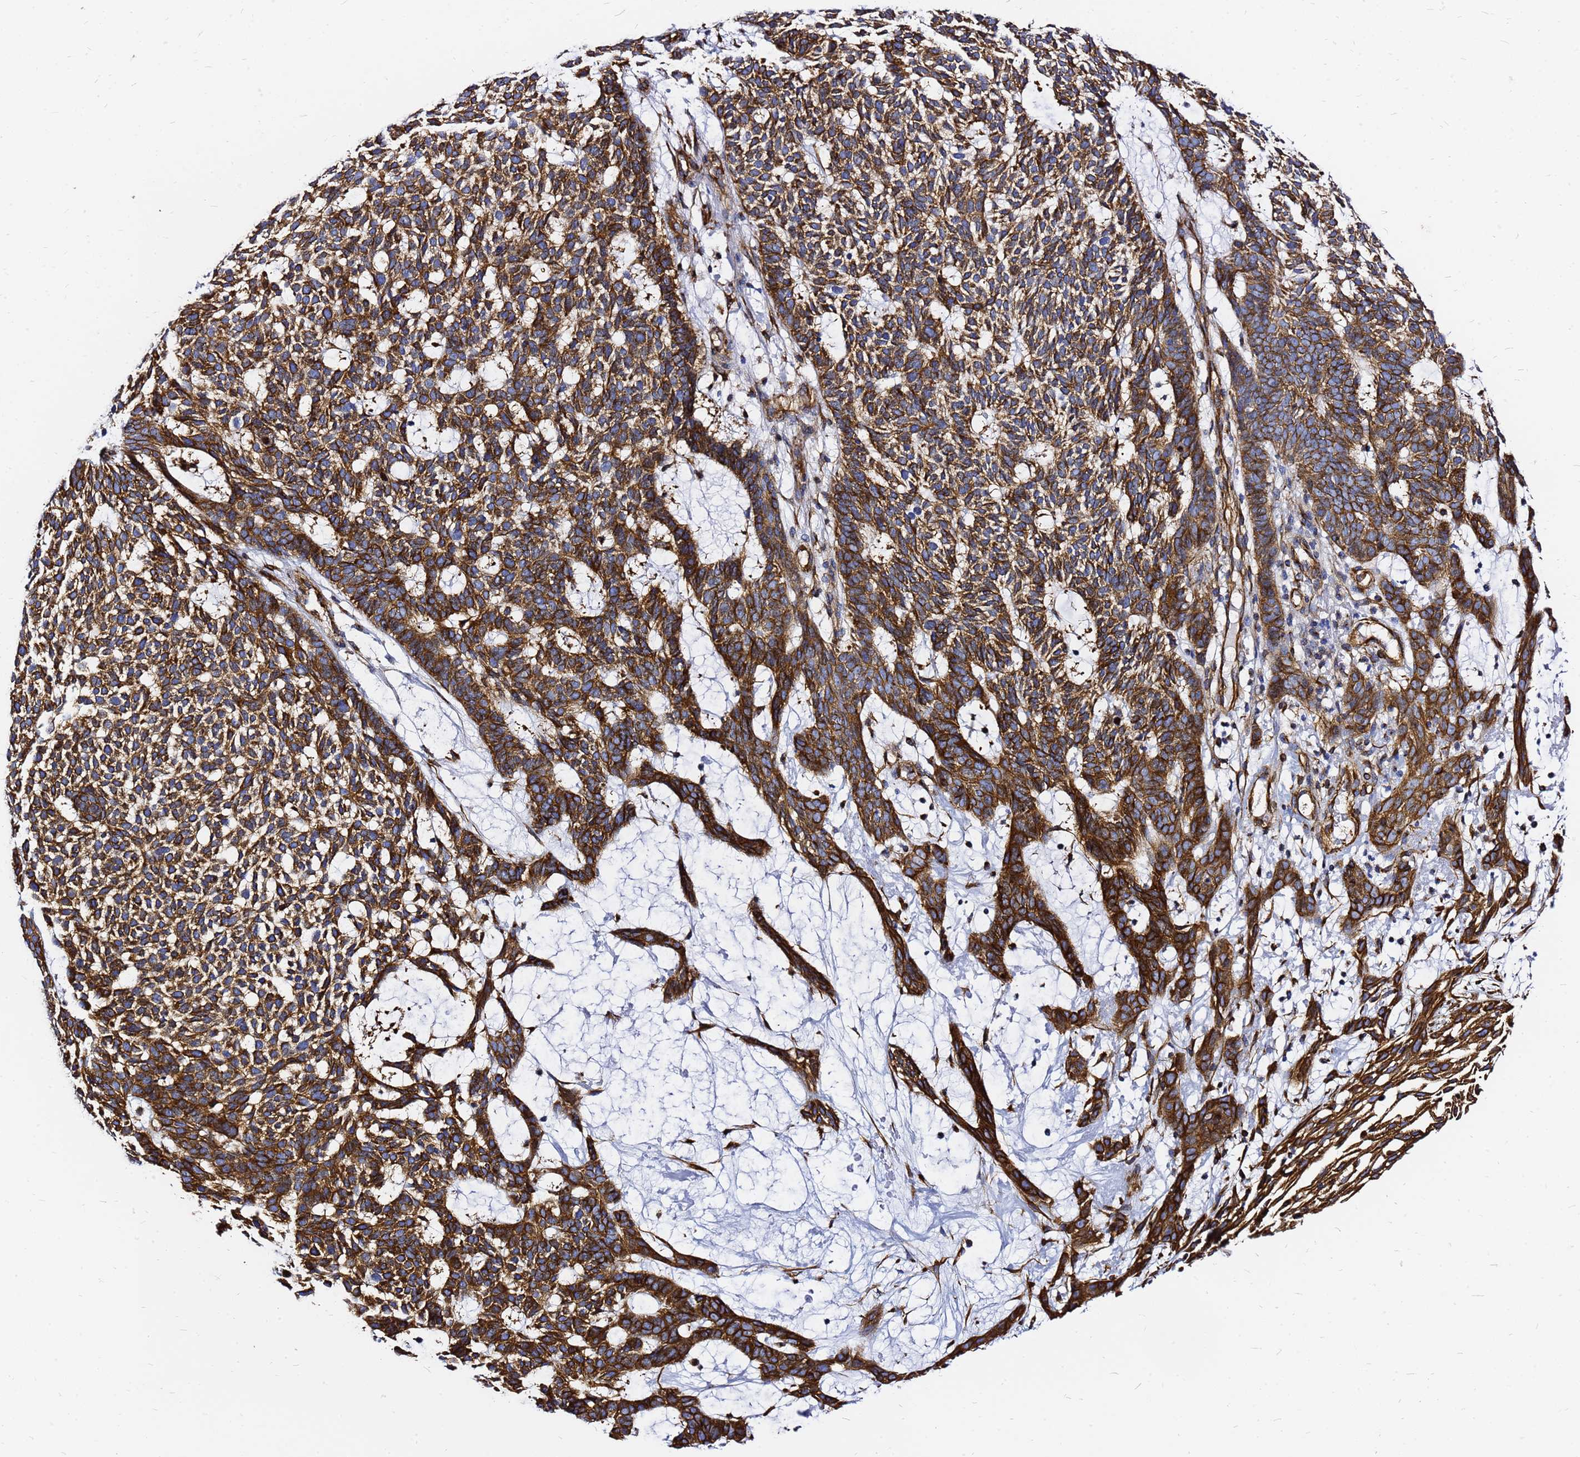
{"staining": {"intensity": "strong", "quantity": ">75%", "location": "cytoplasmic/membranous"}, "tissue": "skin cancer", "cell_type": "Tumor cells", "image_type": "cancer", "snomed": [{"axis": "morphology", "description": "Basal cell carcinoma"}, {"axis": "topography", "description": "Skin"}], "caption": "The histopathology image demonstrates staining of basal cell carcinoma (skin), revealing strong cytoplasmic/membranous protein positivity (brown color) within tumor cells.", "gene": "TUBA8", "patient": {"sex": "female", "age": 78}}